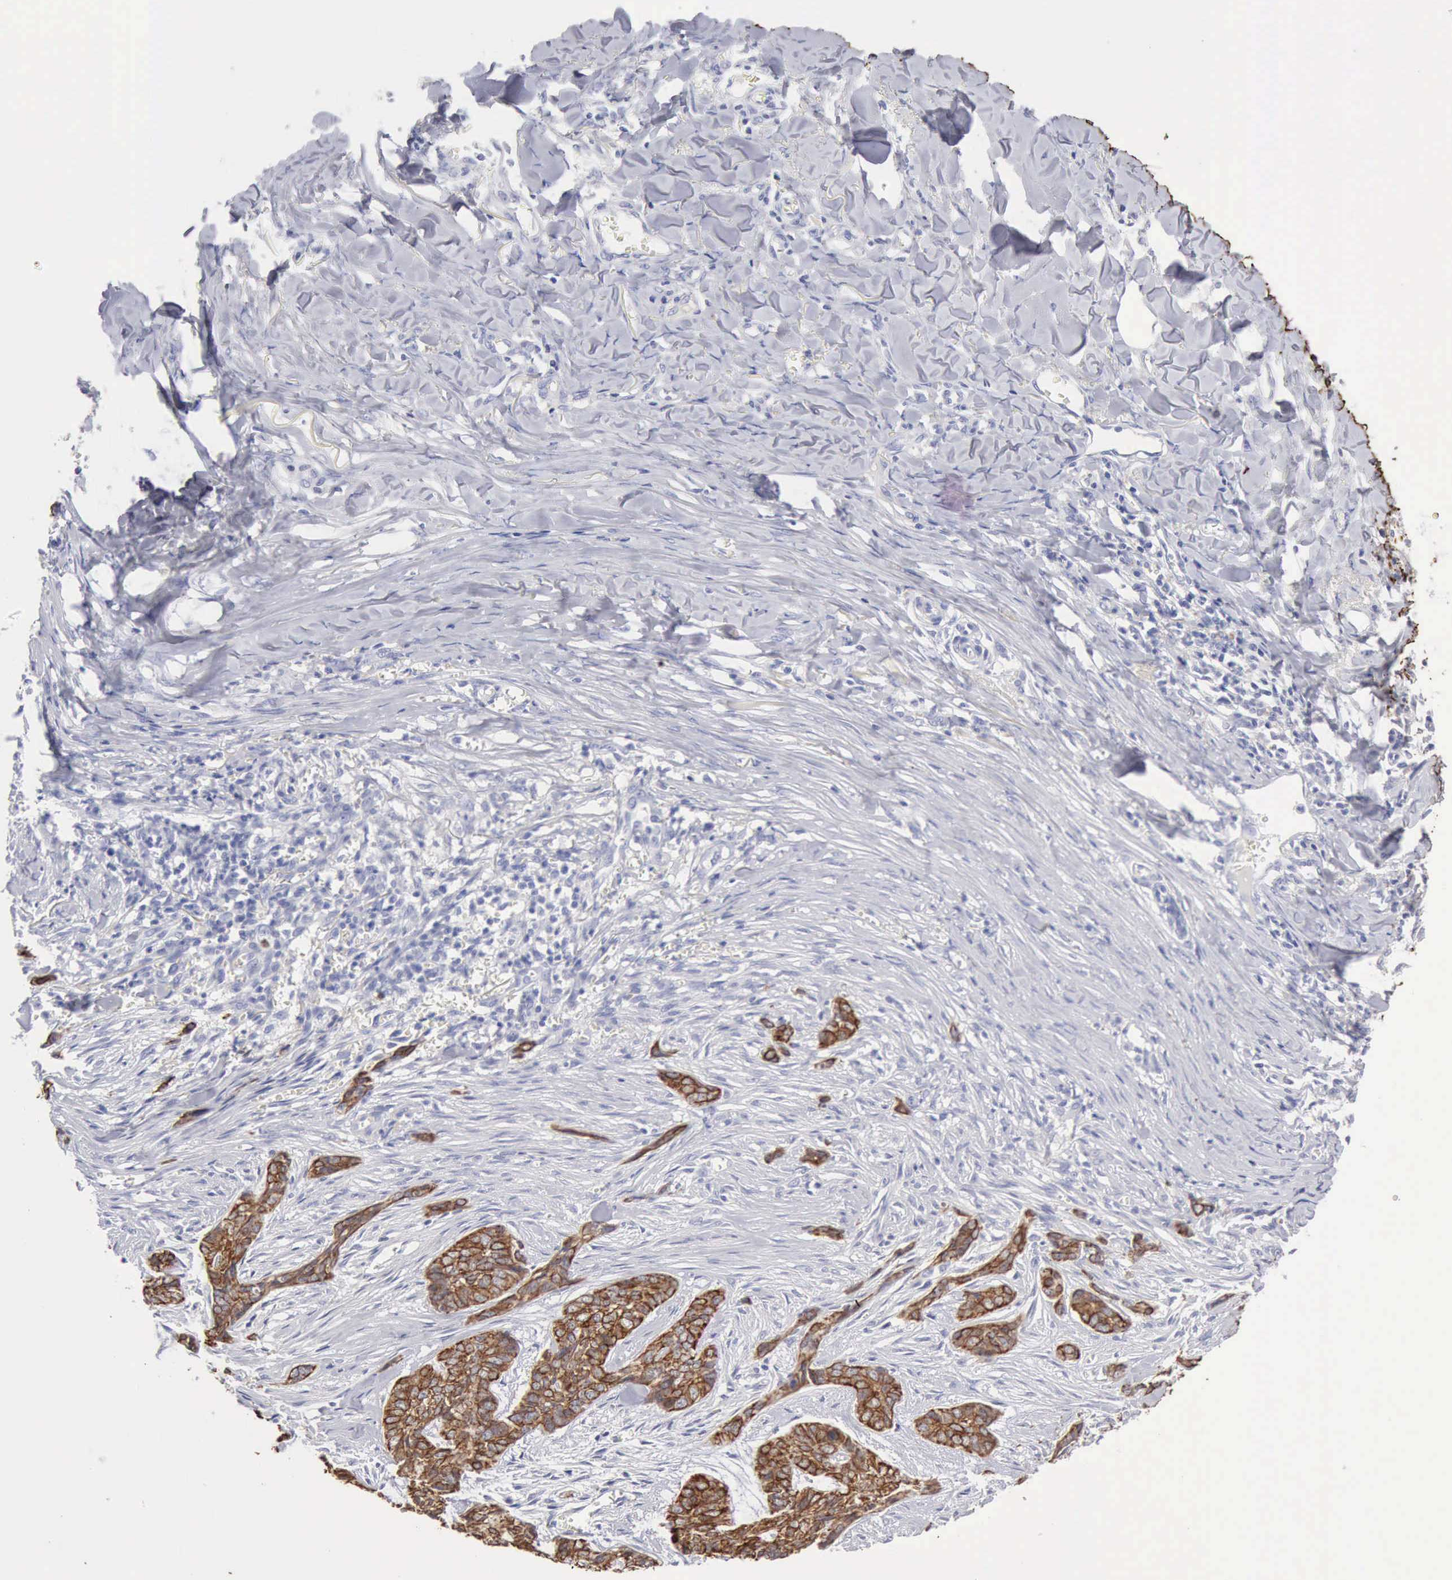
{"staining": {"intensity": "strong", "quantity": ">75%", "location": "cytoplasmic/membranous"}, "tissue": "skin cancer", "cell_type": "Tumor cells", "image_type": "cancer", "snomed": [{"axis": "morphology", "description": "Normal tissue, NOS"}, {"axis": "morphology", "description": "Basal cell carcinoma"}, {"axis": "topography", "description": "Skin"}], "caption": "About >75% of tumor cells in human skin cancer (basal cell carcinoma) show strong cytoplasmic/membranous protein expression as visualized by brown immunohistochemical staining.", "gene": "KRT5", "patient": {"sex": "female", "age": 65}}